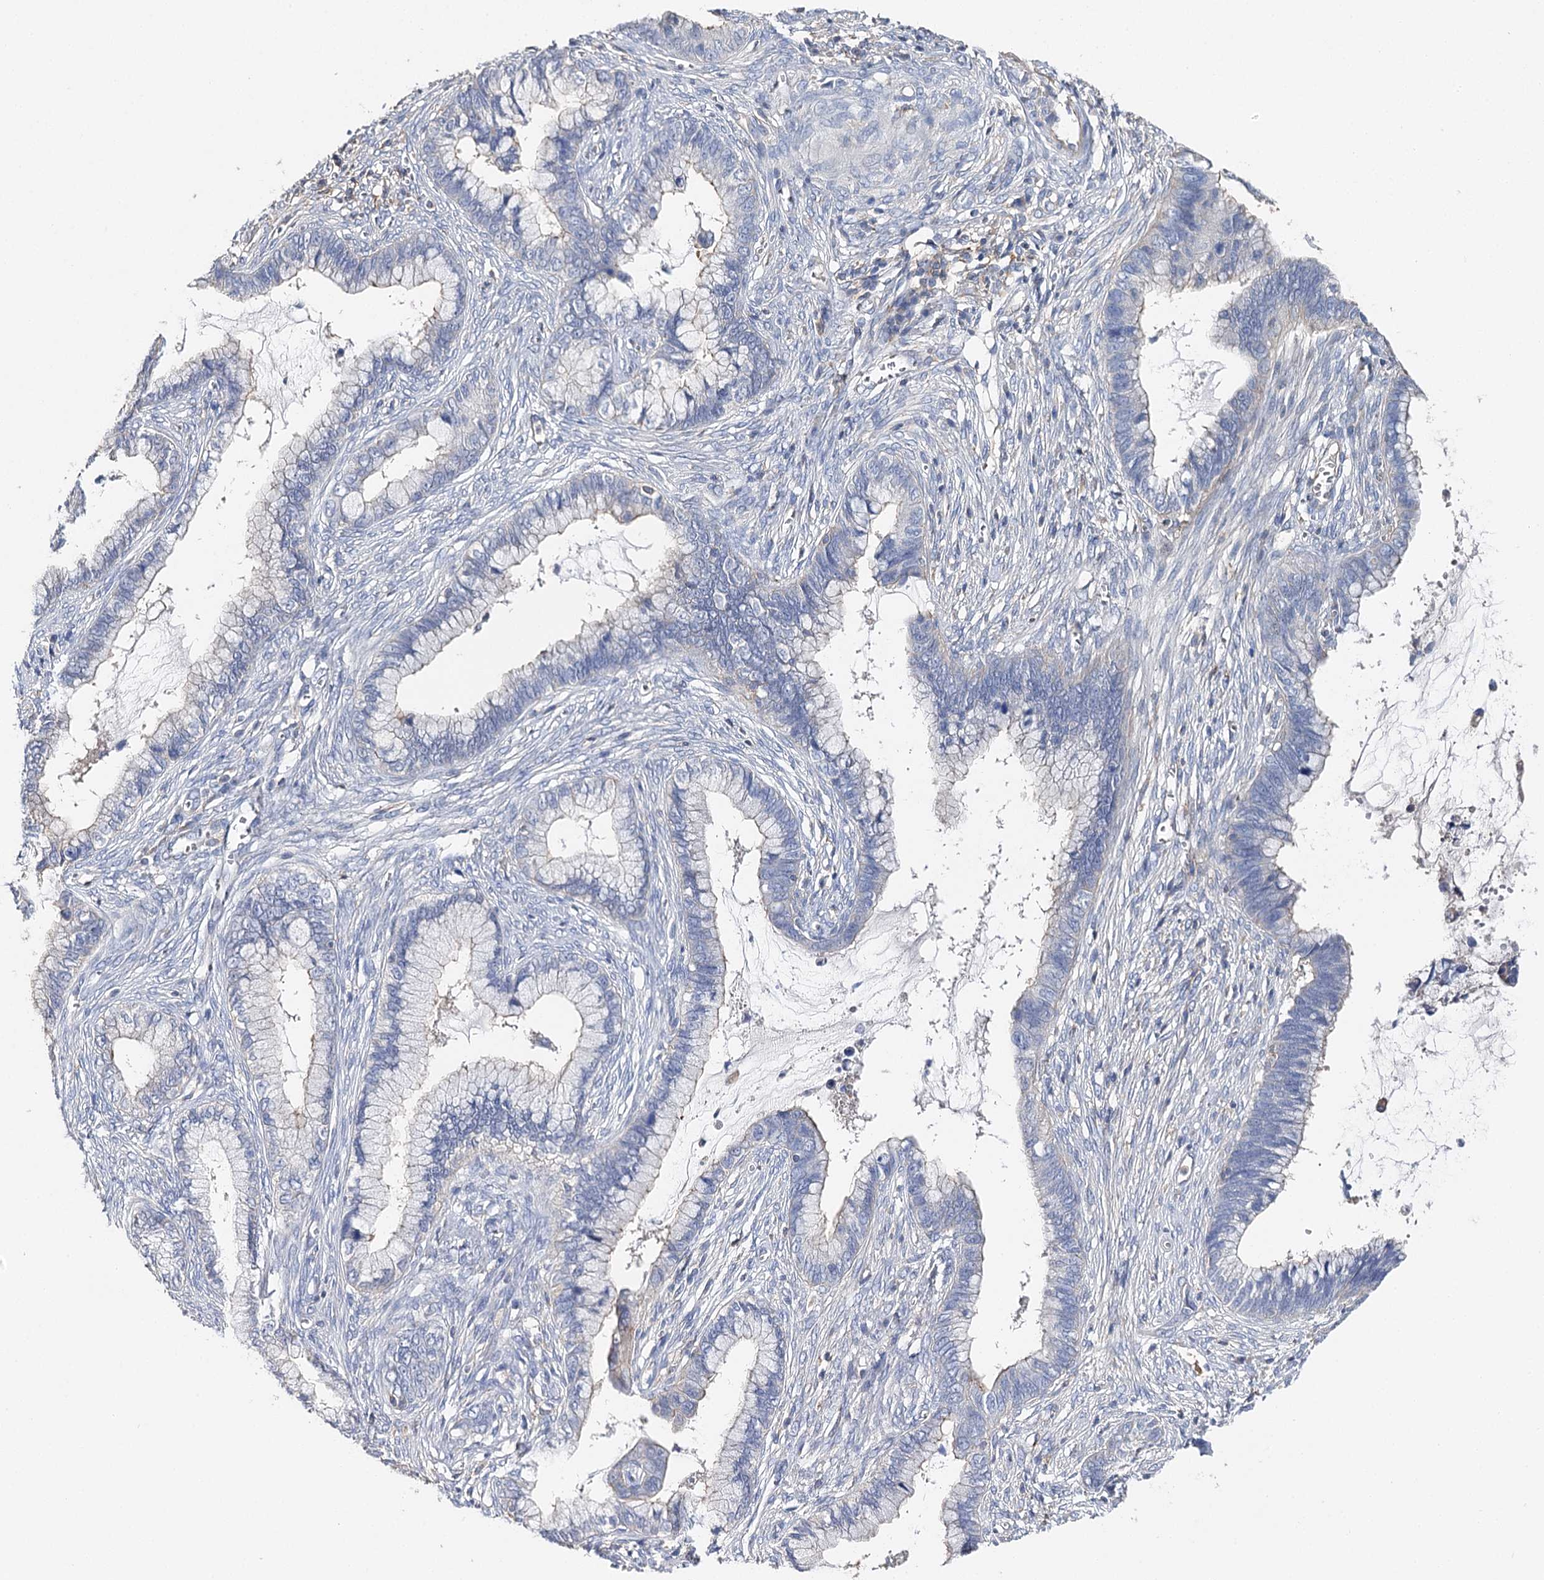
{"staining": {"intensity": "negative", "quantity": "none", "location": "none"}, "tissue": "cervical cancer", "cell_type": "Tumor cells", "image_type": "cancer", "snomed": [{"axis": "morphology", "description": "Adenocarcinoma, NOS"}, {"axis": "topography", "description": "Cervix"}], "caption": "Adenocarcinoma (cervical) was stained to show a protein in brown. There is no significant positivity in tumor cells.", "gene": "EPYC", "patient": {"sex": "female", "age": 44}}